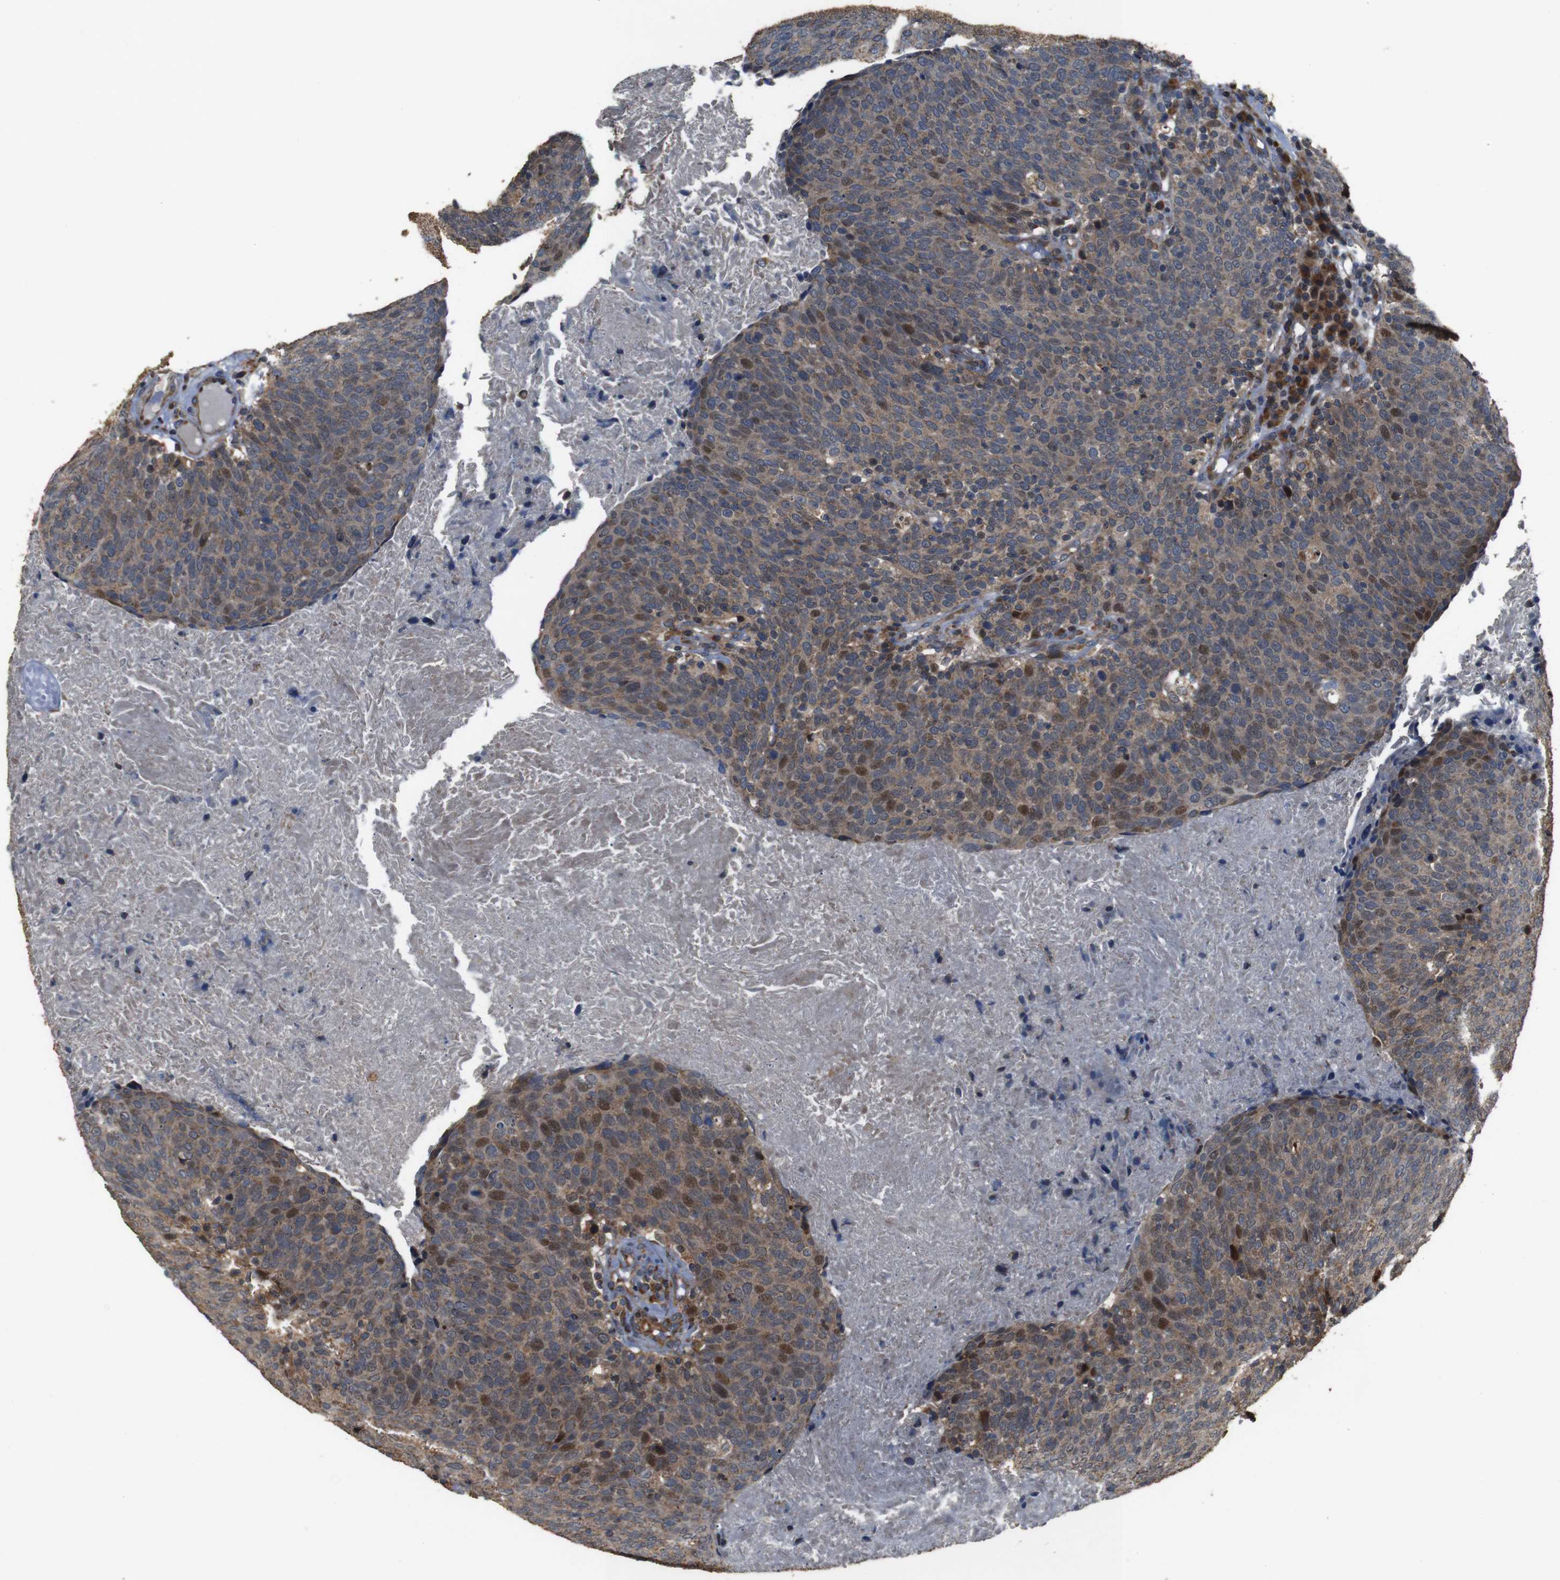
{"staining": {"intensity": "moderate", "quantity": ">75%", "location": "cytoplasmic/membranous,nuclear"}, "tissue": "head and neck cancer", "cell_type": "Tumor cells", "image_type": "cancer", "snomed": [{"axis": "morphology", "description": "Squamous cell carcinoma, NOS"}, {"axis": "morphology", "description": "Squamous cell carcinoma, metastatic, NOS"}, {"axis": "topography", "description": "Lymph node"}, {"axis": "topography", "description": "Head-Neck"}], "caption": "Protein expression analysis of human squamous cell carcinoma (head and neck) reveals moderate cytoplasmic/membranous and nuclear positivity in about >75% of tumor cells.", "gene": "SNN", "patient": {"sex": "male", "age": 62}}